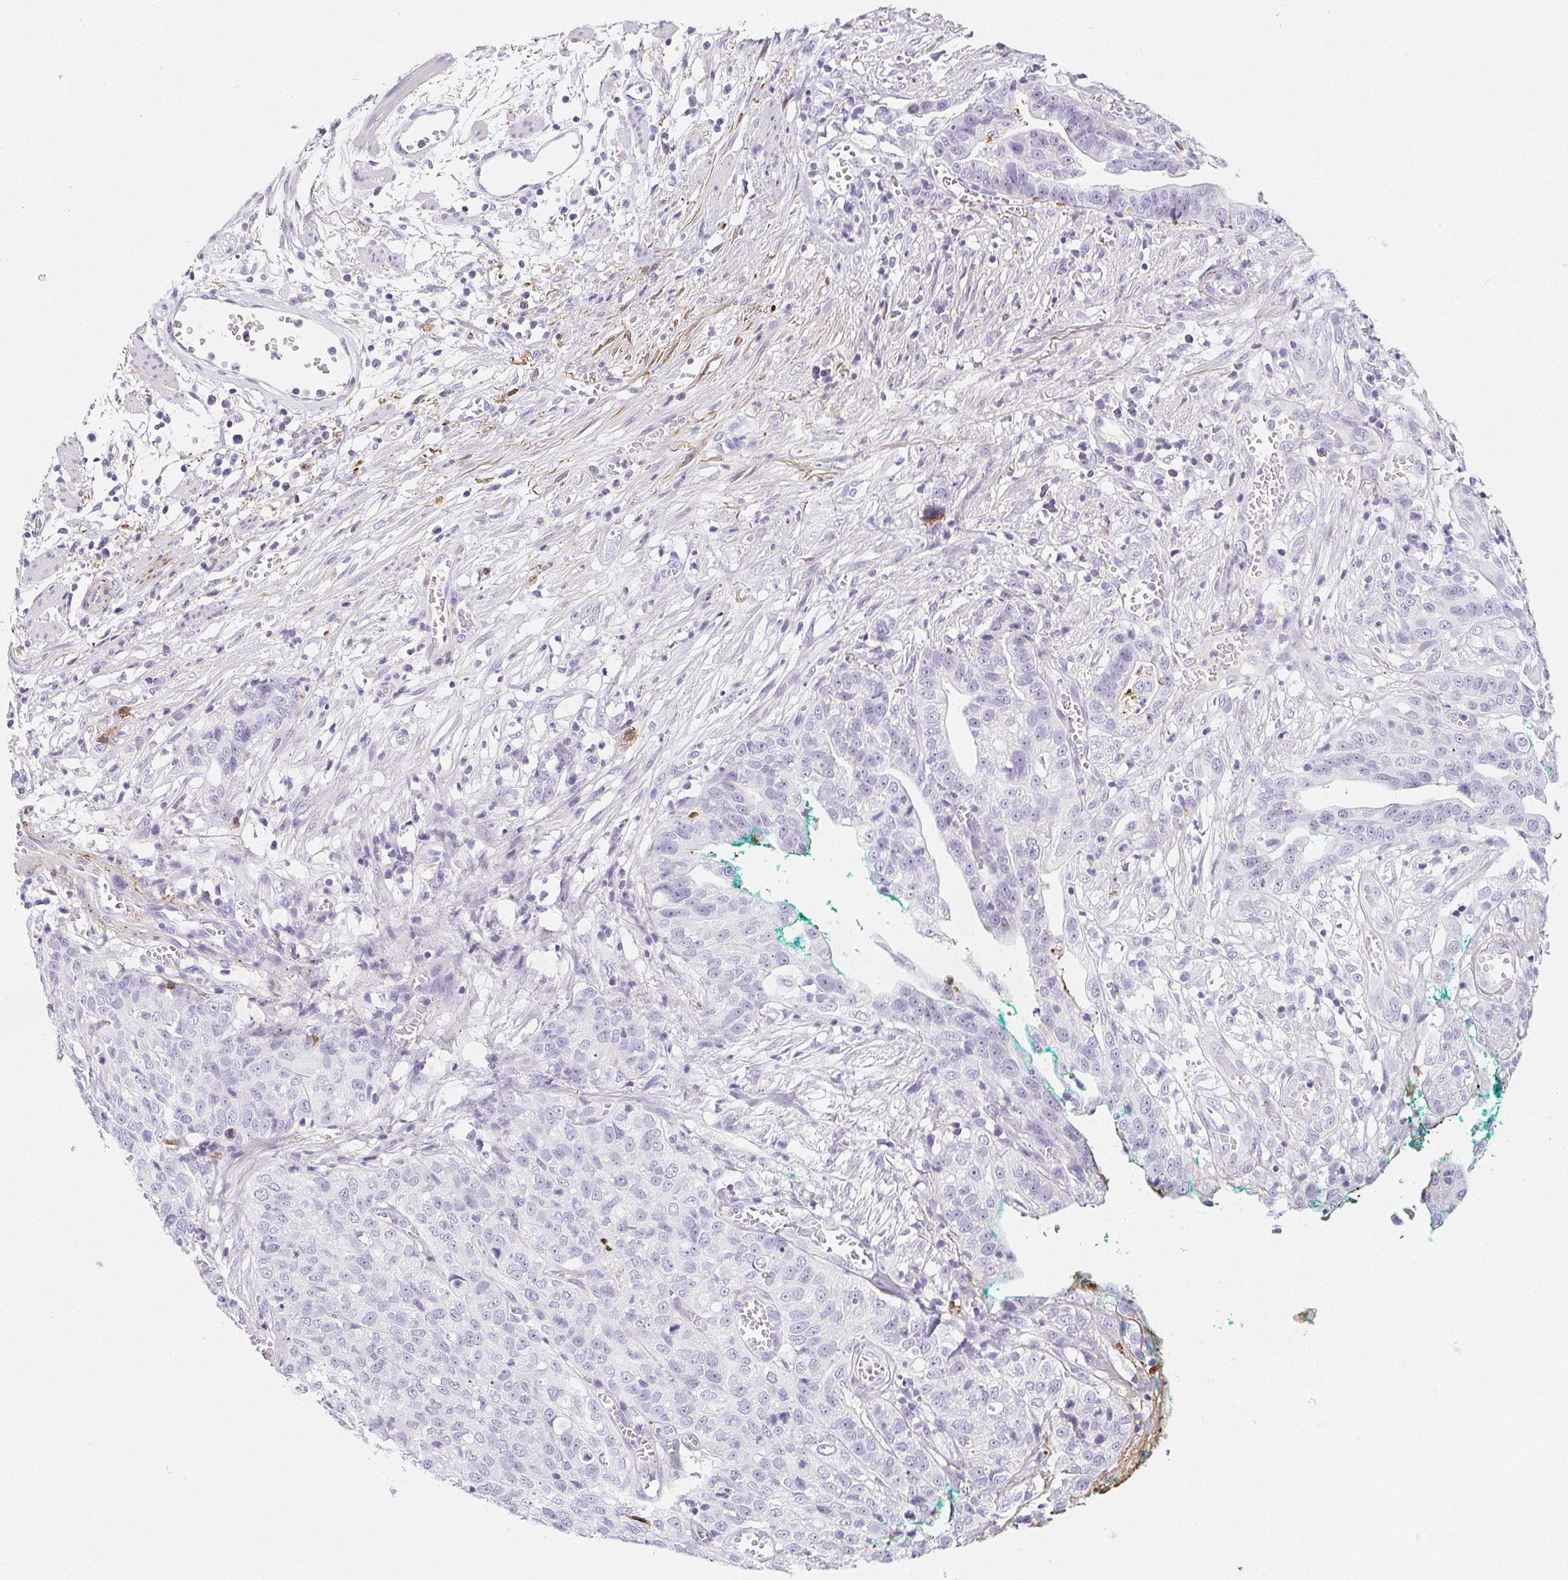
{"staining": {"intensity": "negative", "quantity": "none", "location": "none"}, "tissue": "stomach cancer", "cell_type": "Tumor cells", "image_type": "cancer", "snomed": [{"axis": "morphology", "description": "Adenocarcinoma, NOS"}, {"axis": "topography", "description": "Stomach, upper"}], "caption": "Immunohistochemistry photomicrograph of human stomach cancer (adenocarcinoma) stained for a protein (brown), which shows no expression in tumor cells.", "gene": "VTN", "patient": {"sex": "female", "age": 67}}